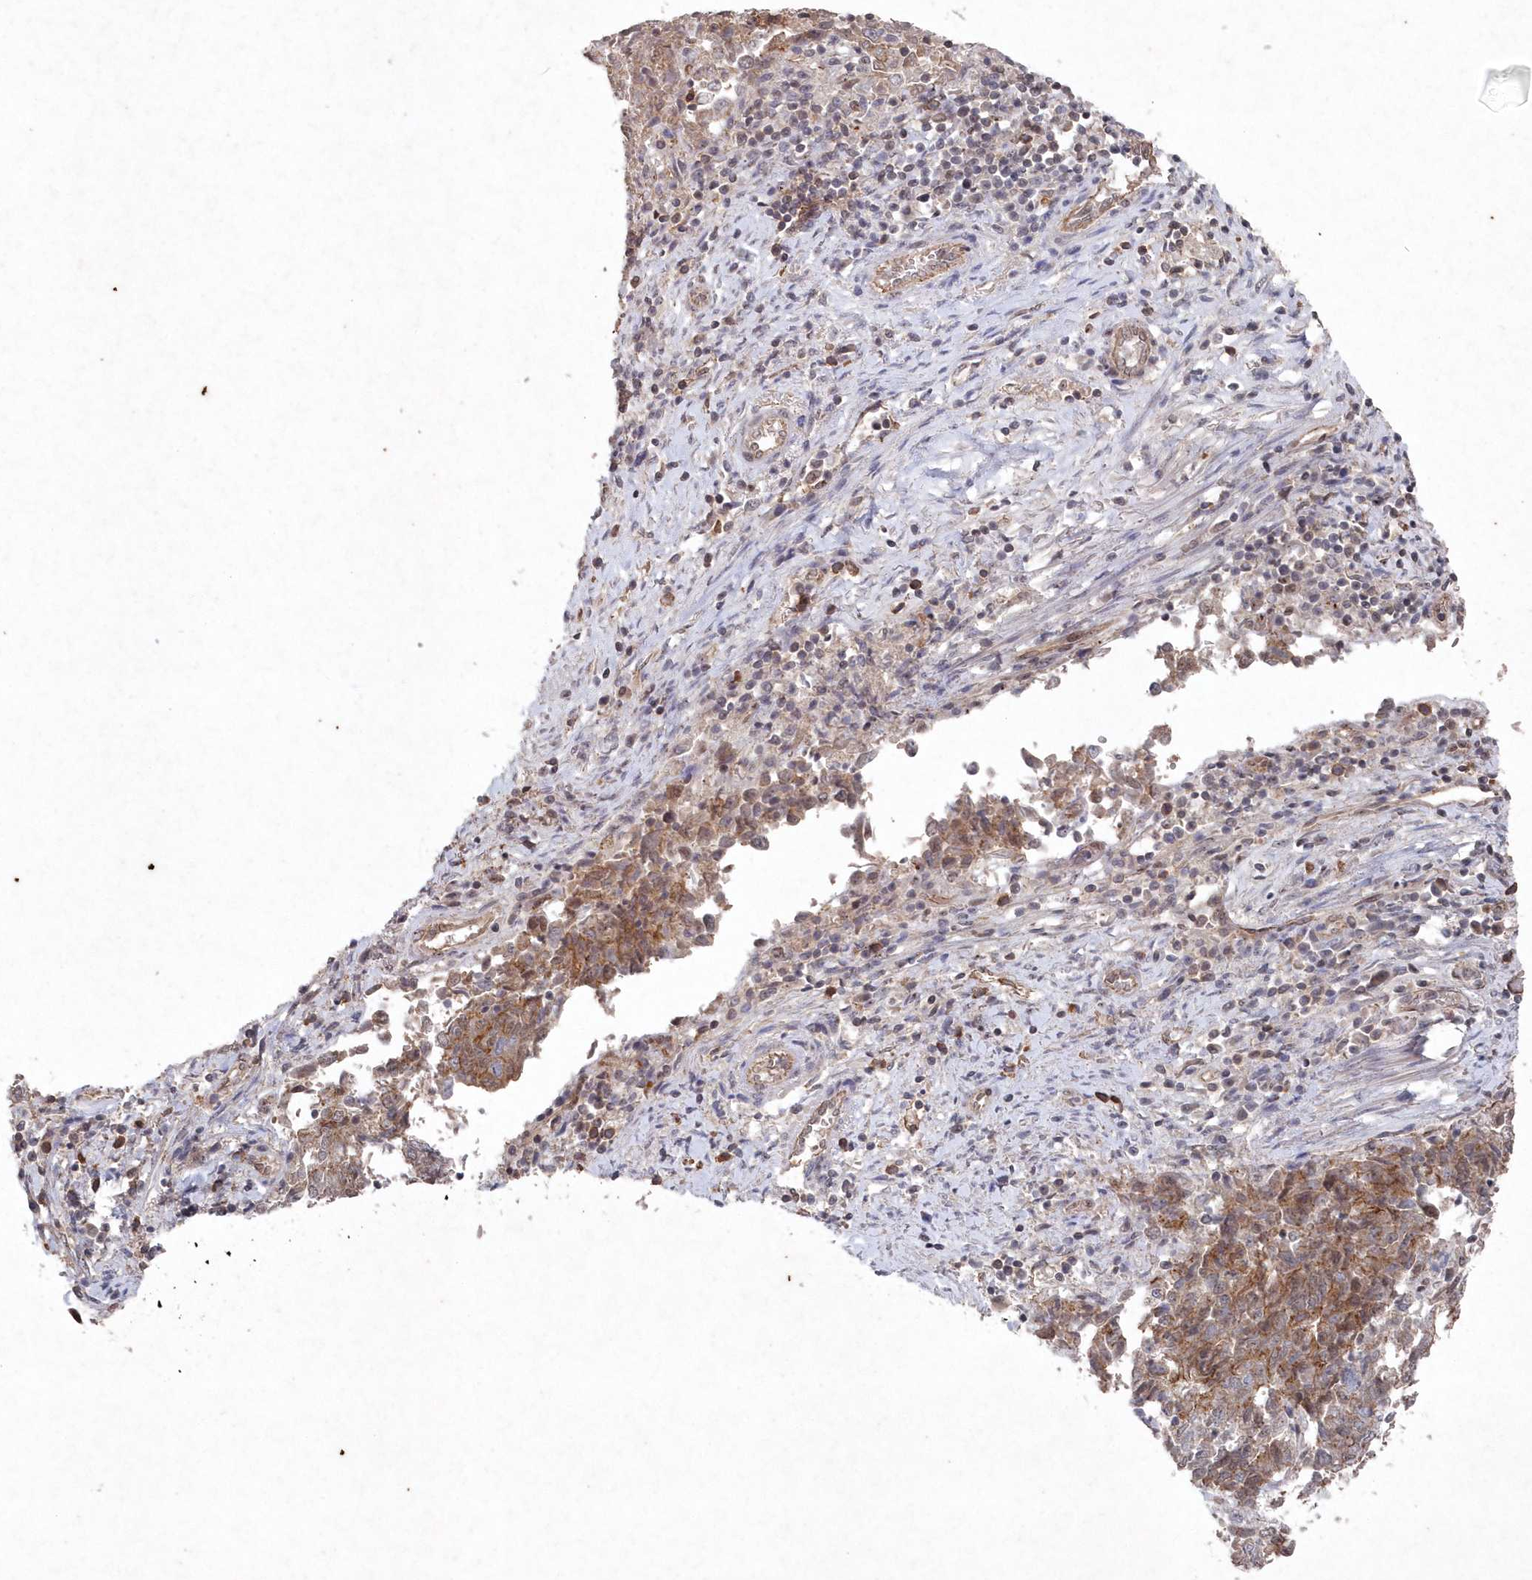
{"staining": {"intensity": "moderate", "quantity": ">75%", "location": "cytoplasmic/membranous"}, "tissue": "endometrial cancer", "cell_type": "Tumor cells", "image_type": "cancer", "snomed": [{"axis": "morphology", "description": "Adenocarcinoma, NOS"}, {"axis": "topography", "description": "Endometrium"}], "caption": "Adenocarcinoma (endometrial) stained with immunohistochemistry reveals moderate cytoplasmic/membranous positivity in approximately >75% of tumor cells.", "gene": "VSIG2", "patient": {"sex": "female", "age": 80}}